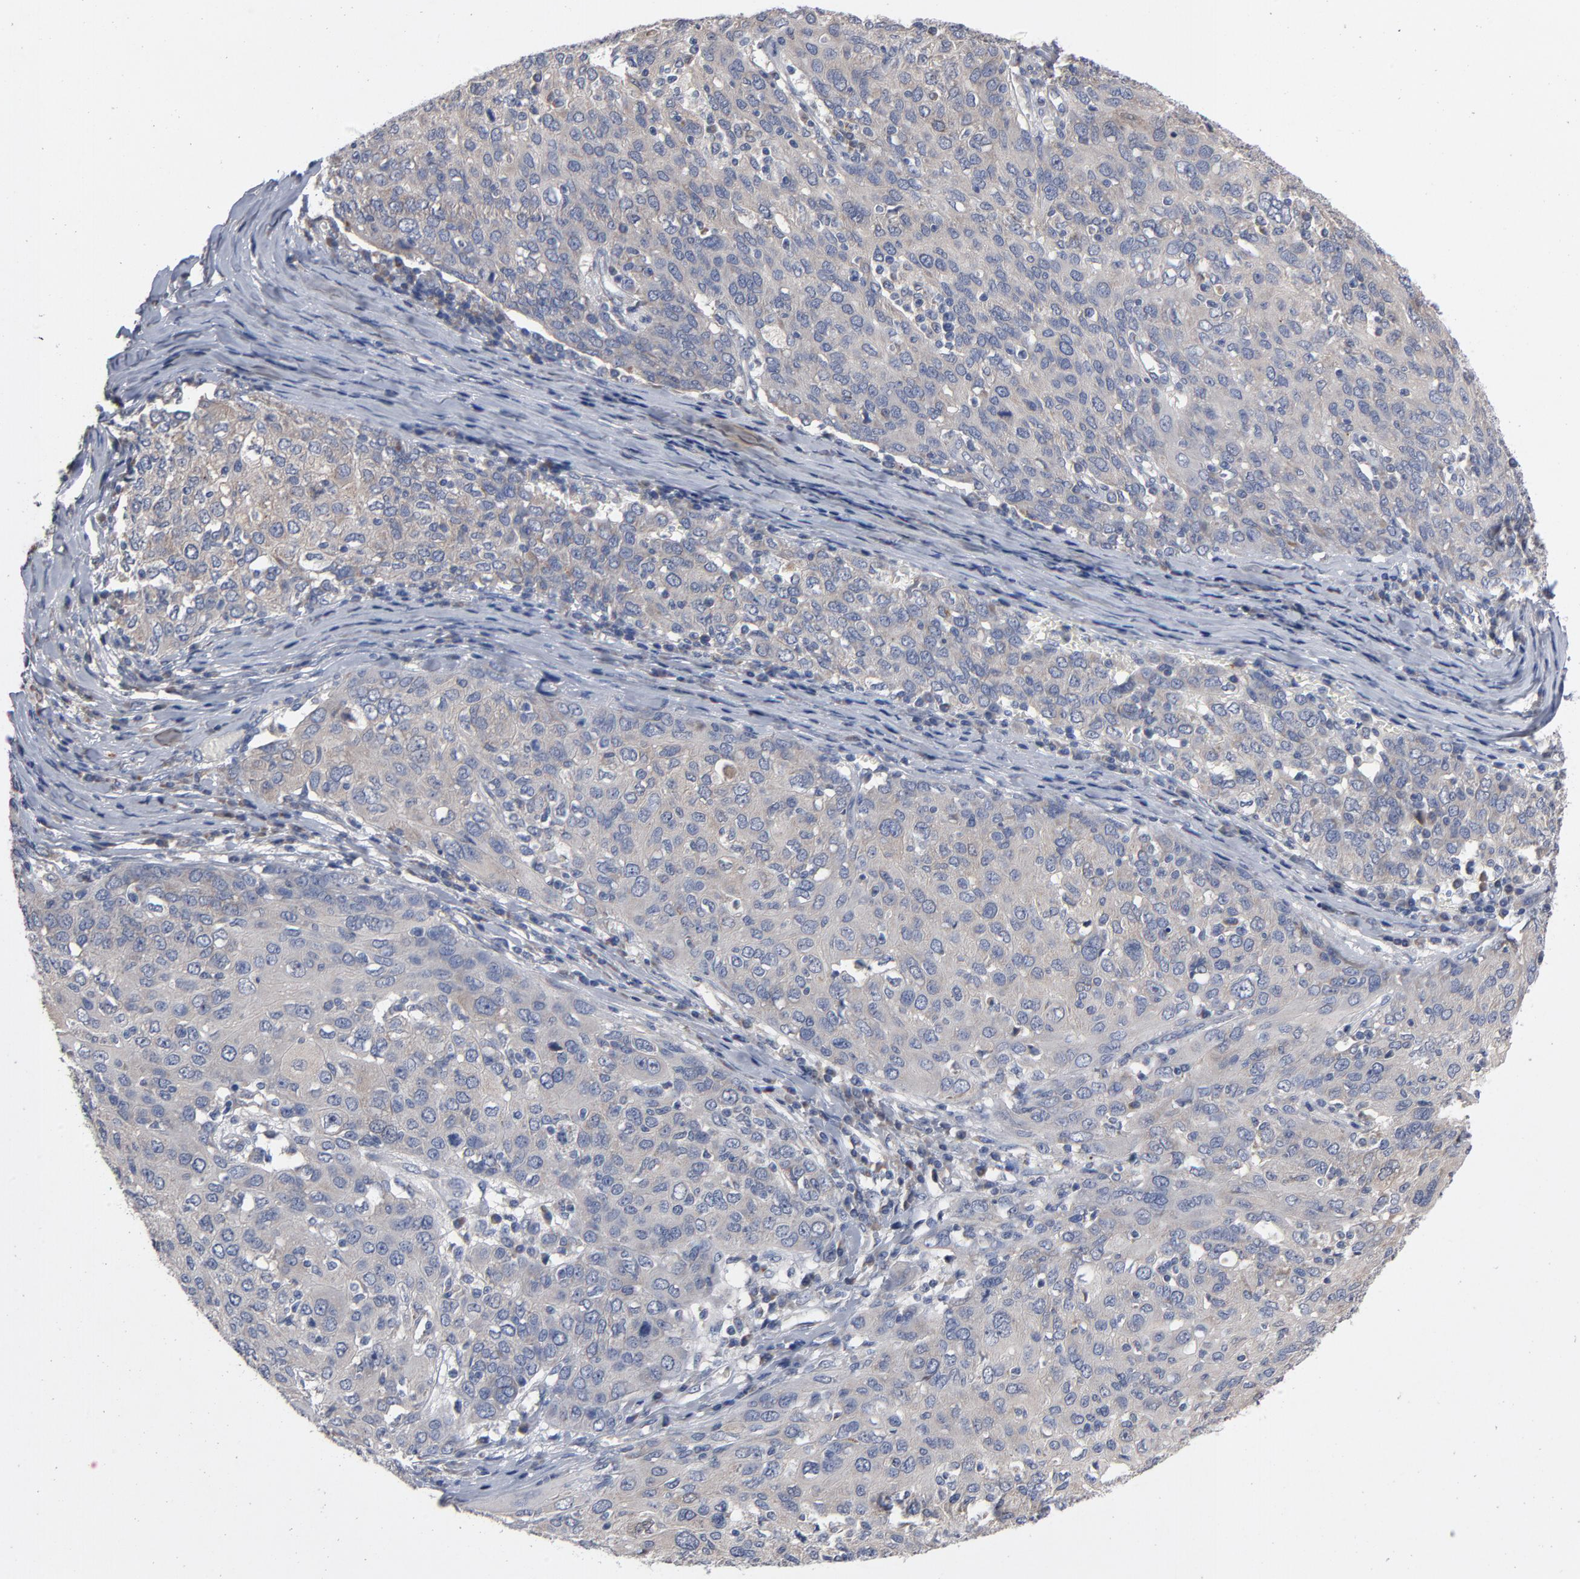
{"staining": {"intensity": "weak", "quantity": ">75%", "location": "cytoplasmic/membranous"}, "tissue": "ovarian cancer", "cell_type": "Tumor cells", "image_type": "cancer", "snomed": [{"axis": "morphology", "description": "Carcinoma, endometroid"}, {"axis": "topography", "description": "Ovary"}], "caption": "DAB immunohistochemical staining of ovarian endometroid carcinoma shows weak cytoplasmic/membranous protein staining in approximately >75% of tumor cells.", "gene": "CCDC134", "patient": {"sex": "female", "age": 50}}